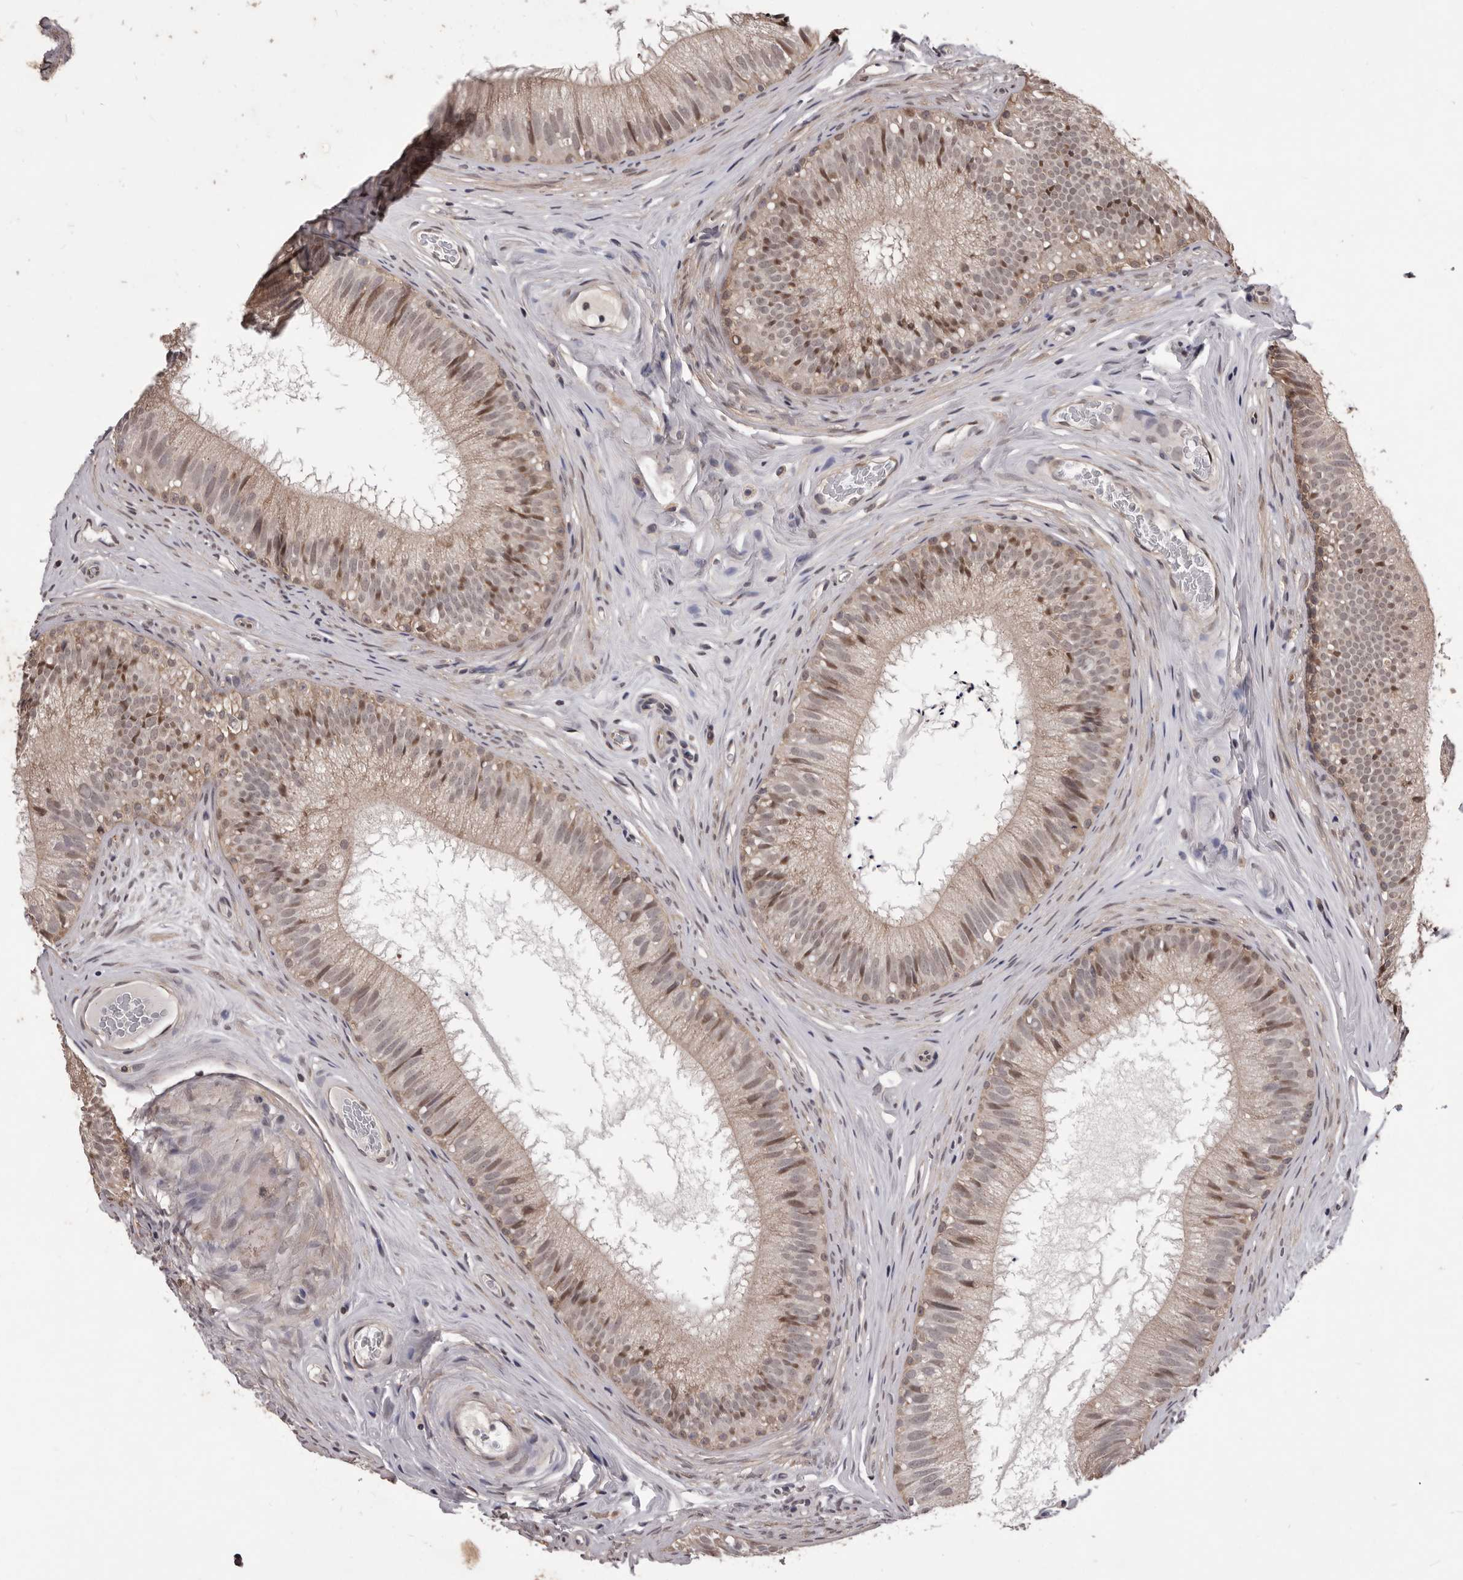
{"staining": {"intensity": "moderate", "quantity": "<25%", "location": "cytoplasmic/membranous,nuclear"}, "tissue": "epididymis", "cell_type": "Glandular cells", "image_type": "normal", "snomed": [{"axis": "morphology", "description": "Normal tissue, NOS"}, {"axis": "topography", "description": "Epididymis"}], "caption": "Normal epididymis shows moderate cytoplasmic/membranous,nuclear staining in approximately <25% of glandular cells, visualized by immunohistochemistry. (DAB (3,3'-diaminobenzidine) IHC, brown staining for protein, blue staining for nuclei).", "gene": "CELF3", "patient": {"sex": "male", "age": 29}}